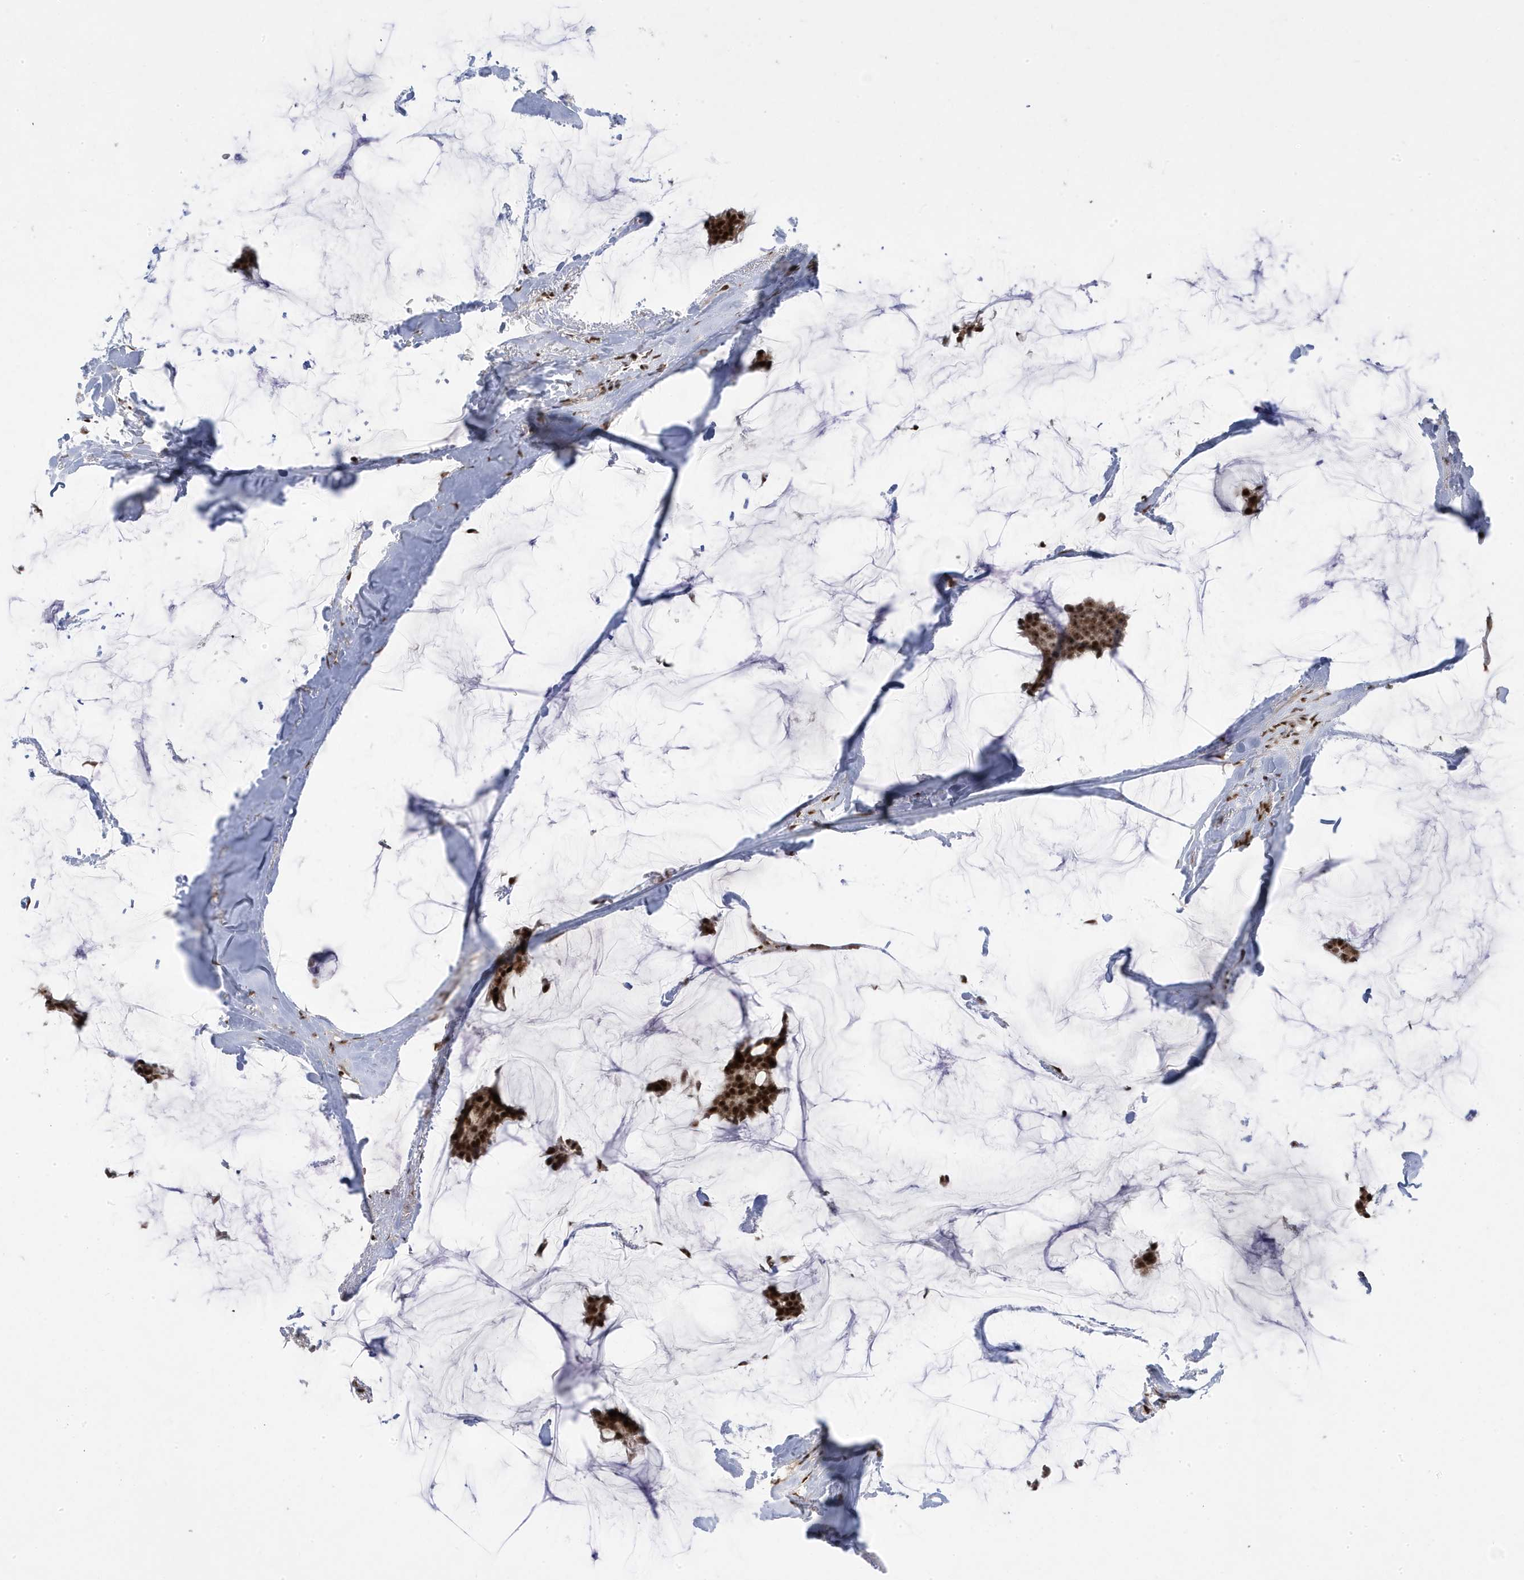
{"staining": {"intensity": "strong", "quantity": ">75%", "location": "nuclear"}, "tissue": "breast cancer", "cell_type": "Tumor cells", "image_type": "cancer", "snomed": [{"axis": "morphology", "description": "Duct carcinoma"}, {"axis": "topography", "description": "Breast"}], "caption": "Immunohistochemical staining of breast cancer shows high levels of strong nuclear staining in about >75% of tumor cells. Using DAB (brown) and hematoxylin (blue) stains, captured at high magnification using brightfield microscopy.", "gene": "MTREX", "patient": {"sex": "female", "age": 93}}